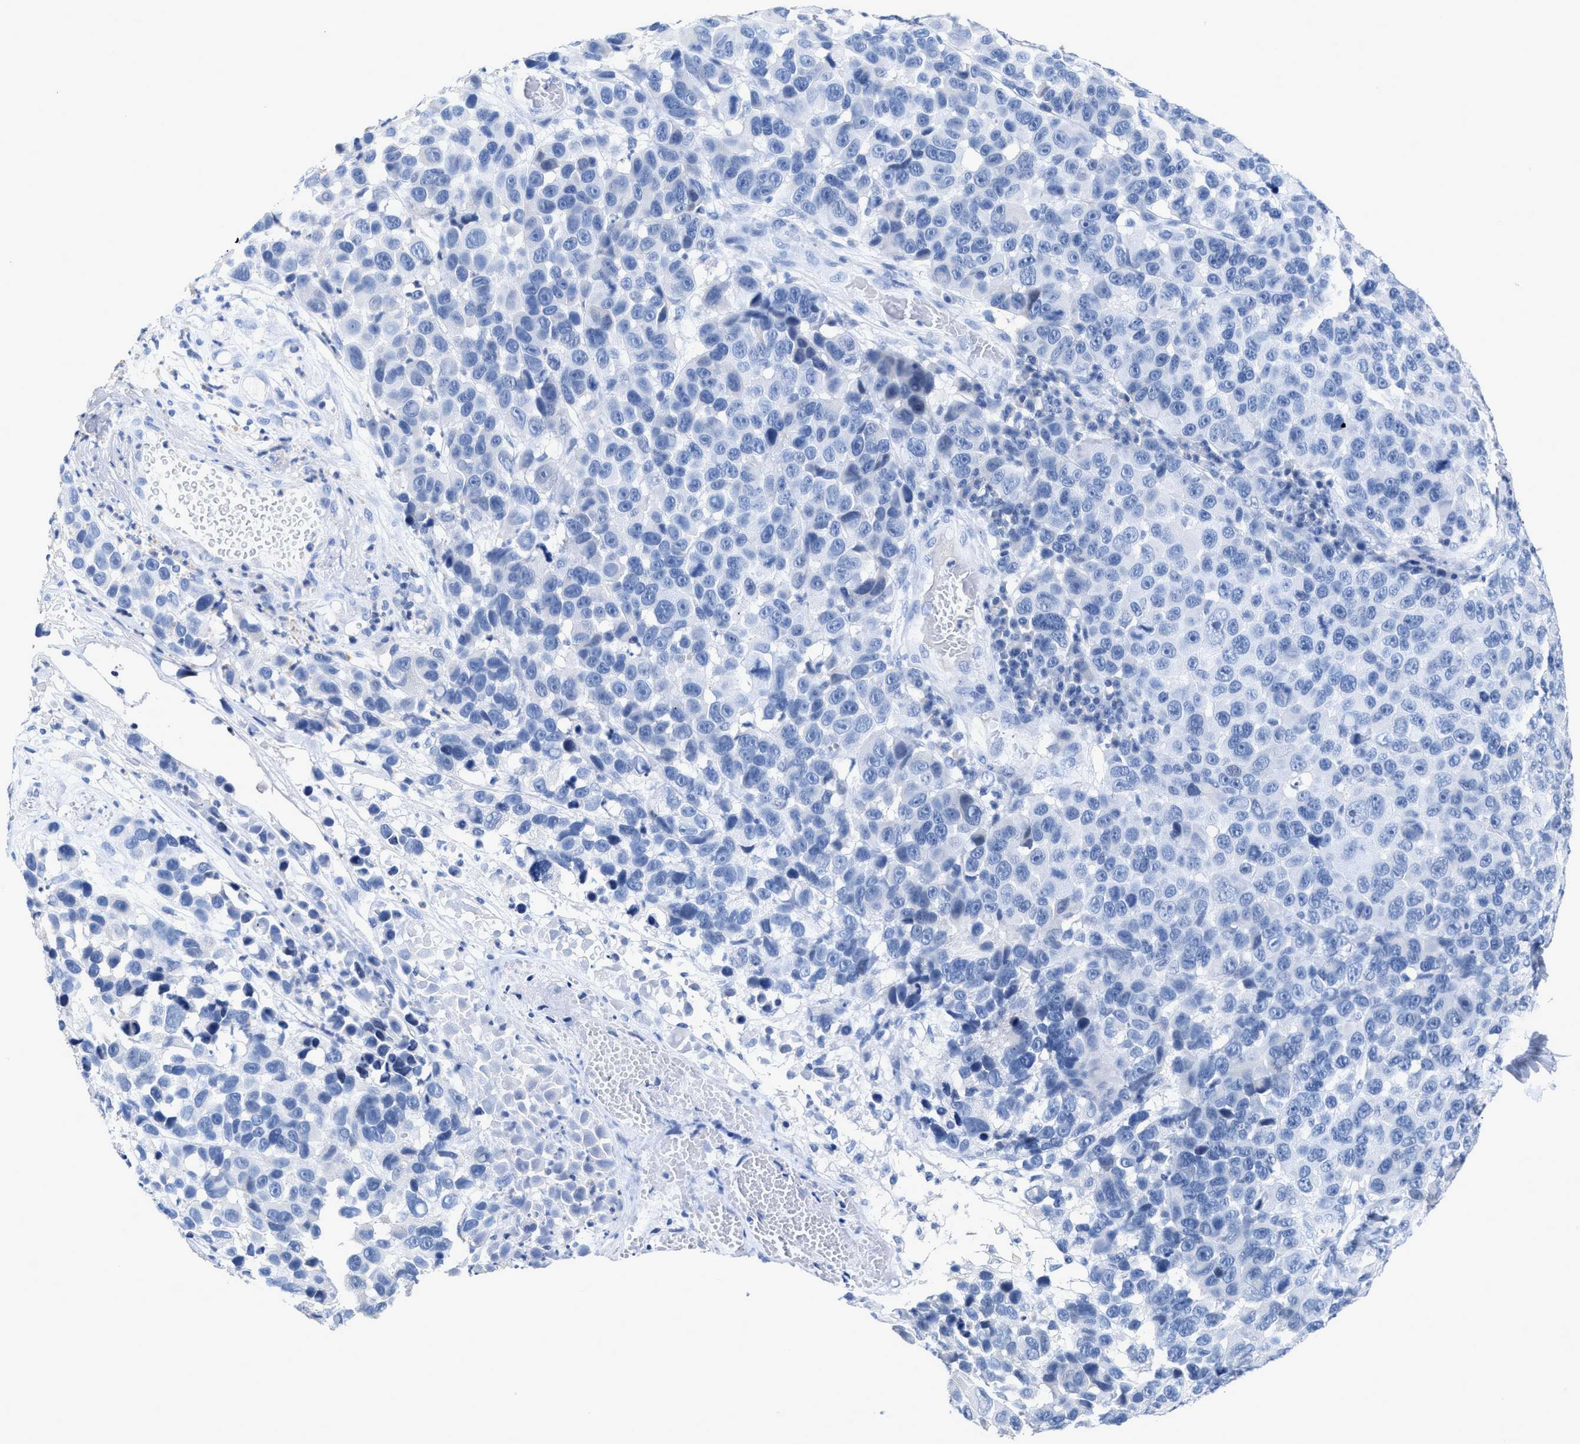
{"staining": {"intensity": "negative", "quantity": "none", "location": "none"}, "tissue": "melanoma", "cell_type": "Tumor cells", "image_type": "cancer", "snomed": [{"axis": "morphology", "description": "Malignant melanoma, NOS"}, {"axis": "topography", "description": "Skin"}], "caption": "This is a histopathology image of immunohistochemistry (IHC) staining of melanoma, which shows no staining in tumor cells. Nuclei are stained in blue.", "gene": "CEACAM5", "patient": {"sex": "male", "age": 53}}